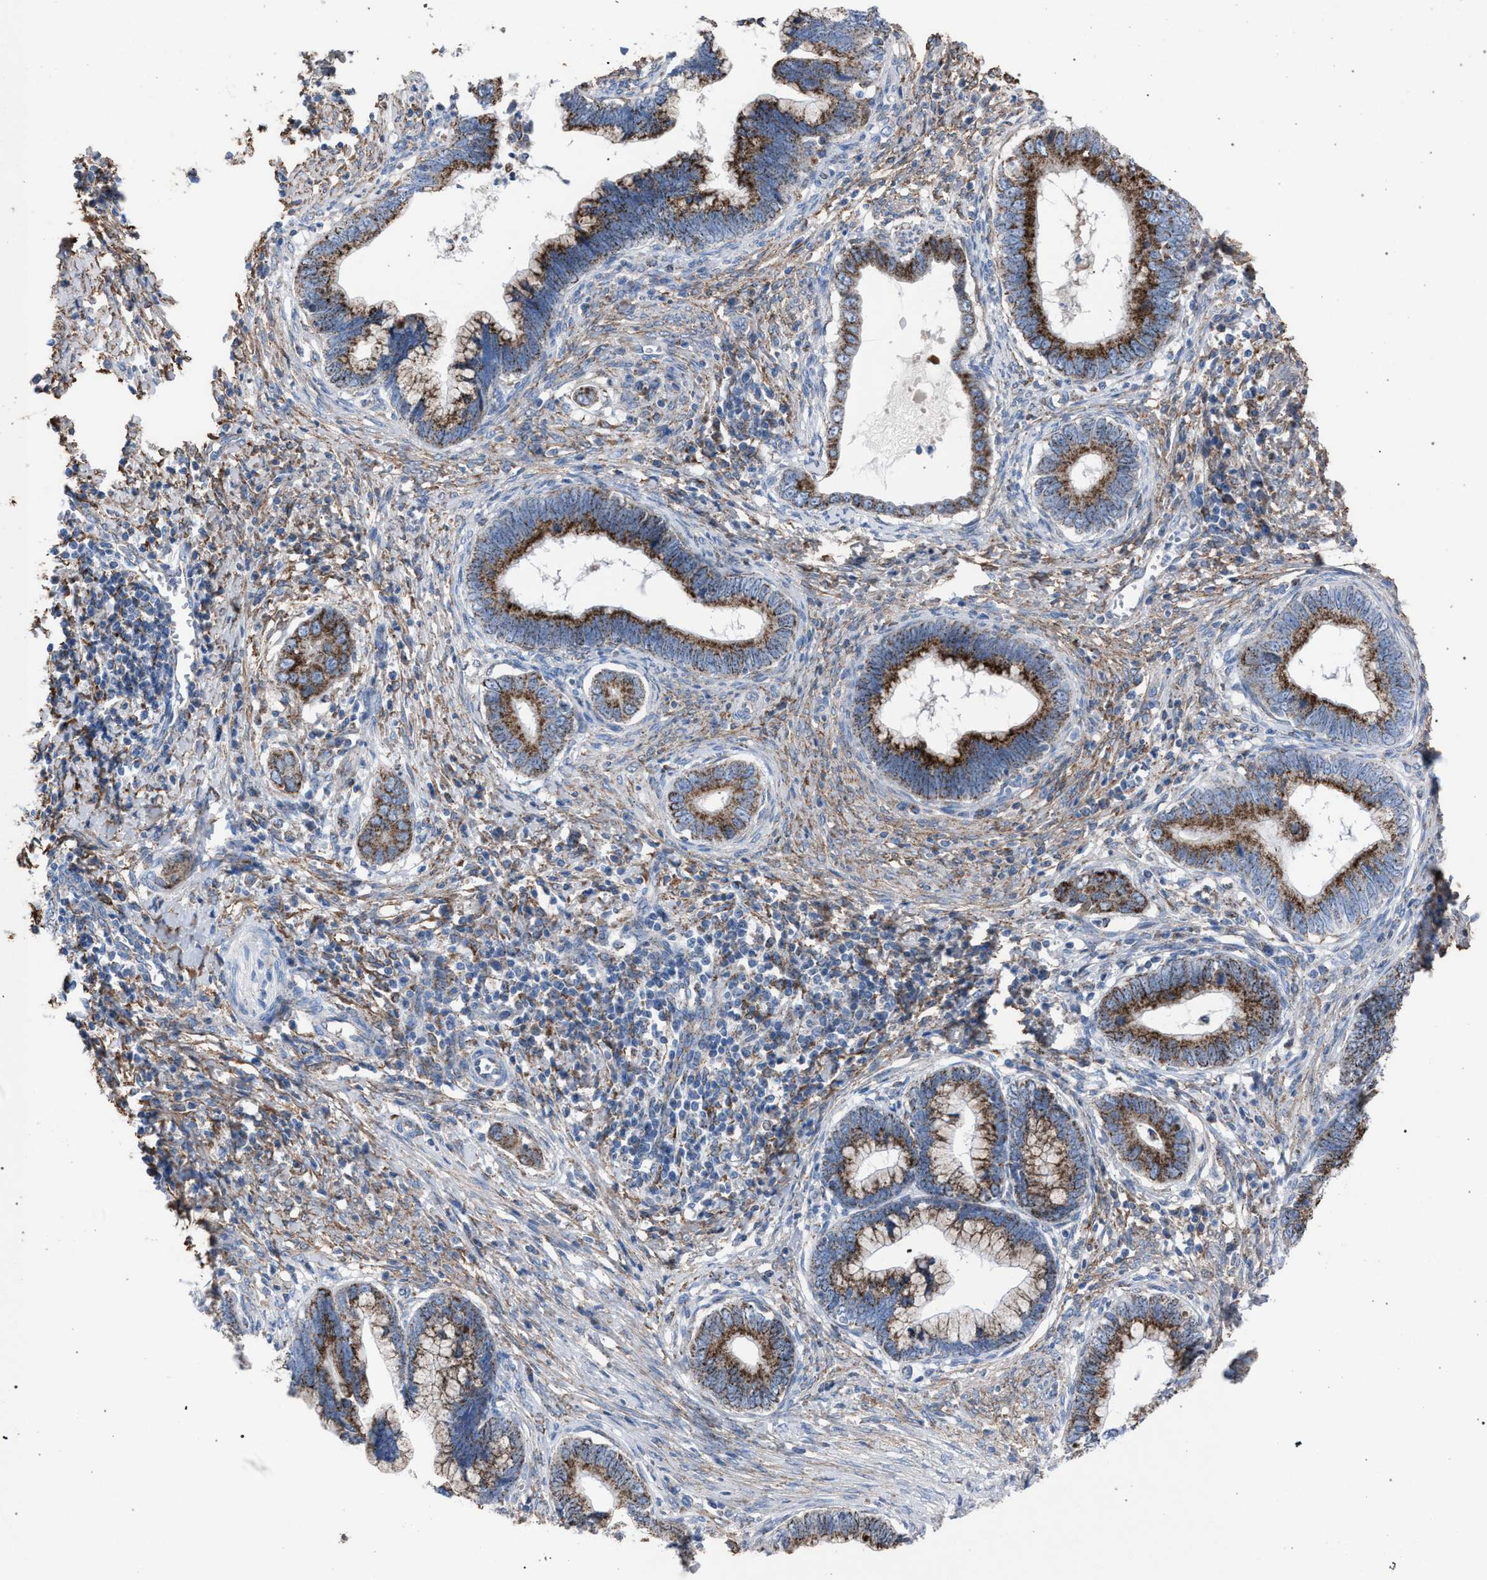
{"staining": {"intensity": "strong", "quantity": ">75%", "location": "cytoplasmic/membranous"}, "tissue": "cervical cancer", "cell_type": "Tumor cells", "image_type": "cancer", "snomed": [{"axis": "morphology", "description": "Adenocarcinoma, NOS"}, {"axis": "topography", "description": "Cervix"}], "caption": "Cervical cancer (adenocarcinoma) stained with a protein marker exhibits strong staining in tumor cells.", "gene": "HSD17B4", "patient": {"sex": "female", "age": 44}}